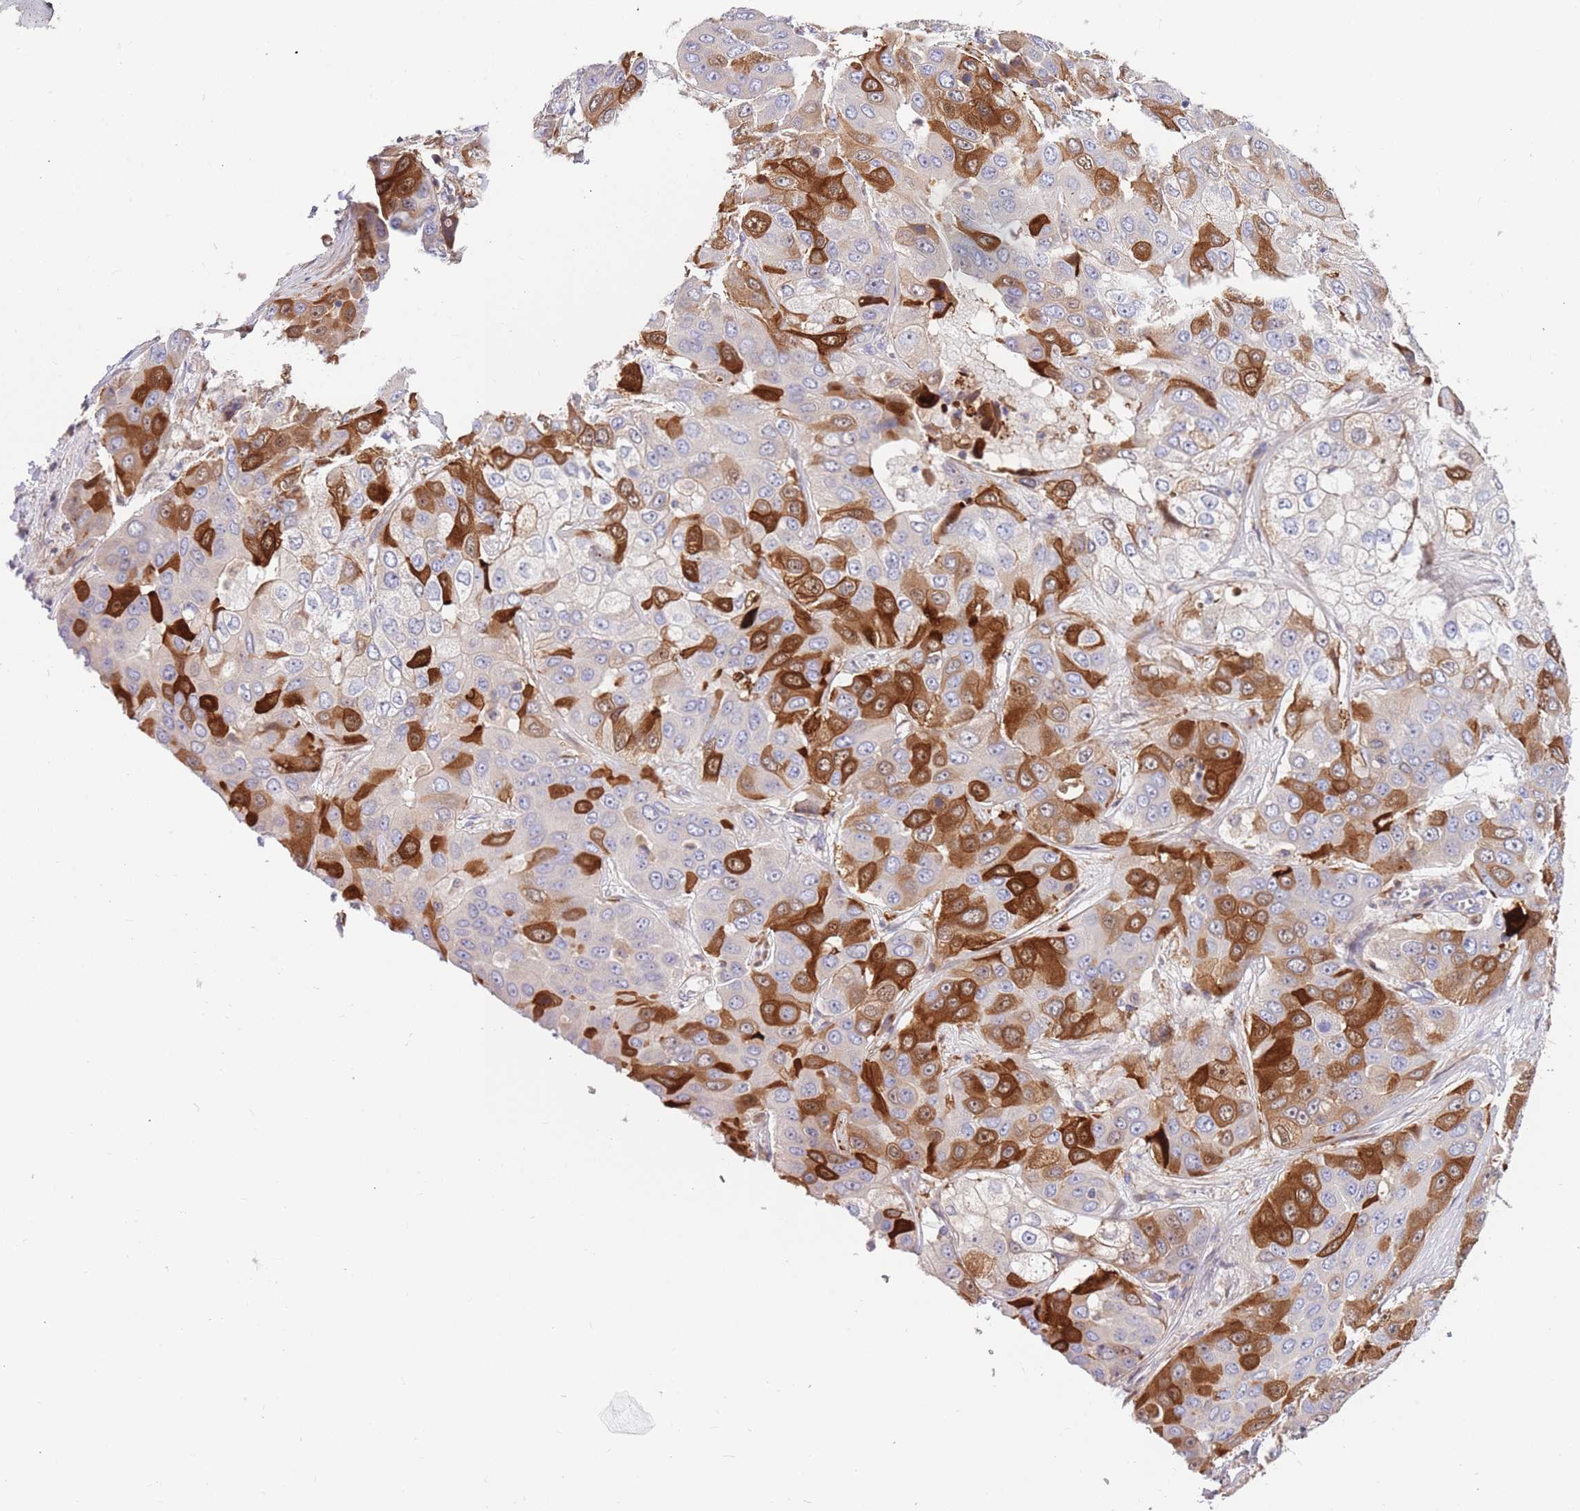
{"staining": {"intensity": "strong", "quantity": "25%-75%", "location": "cytoplasmic/membranous"}, "tissue": "liver cancer", "cell_type": "Tumor cells", "image_type": "cancer", "snomed": [{"axis": "morphology", "description": "Cholangiocarcinoma"}, {"axis": "topography", "description": "Liver"}], "caption": "Liver cancer (cholangiocarcinoma) tissue exhibits strong cytoplasmic/membranous staining in about 25%-75% of tumor cells, visualized by immunohistochemistry.", "gene": "BORCS5", "patient": {"sex": "female", "age": 52}}